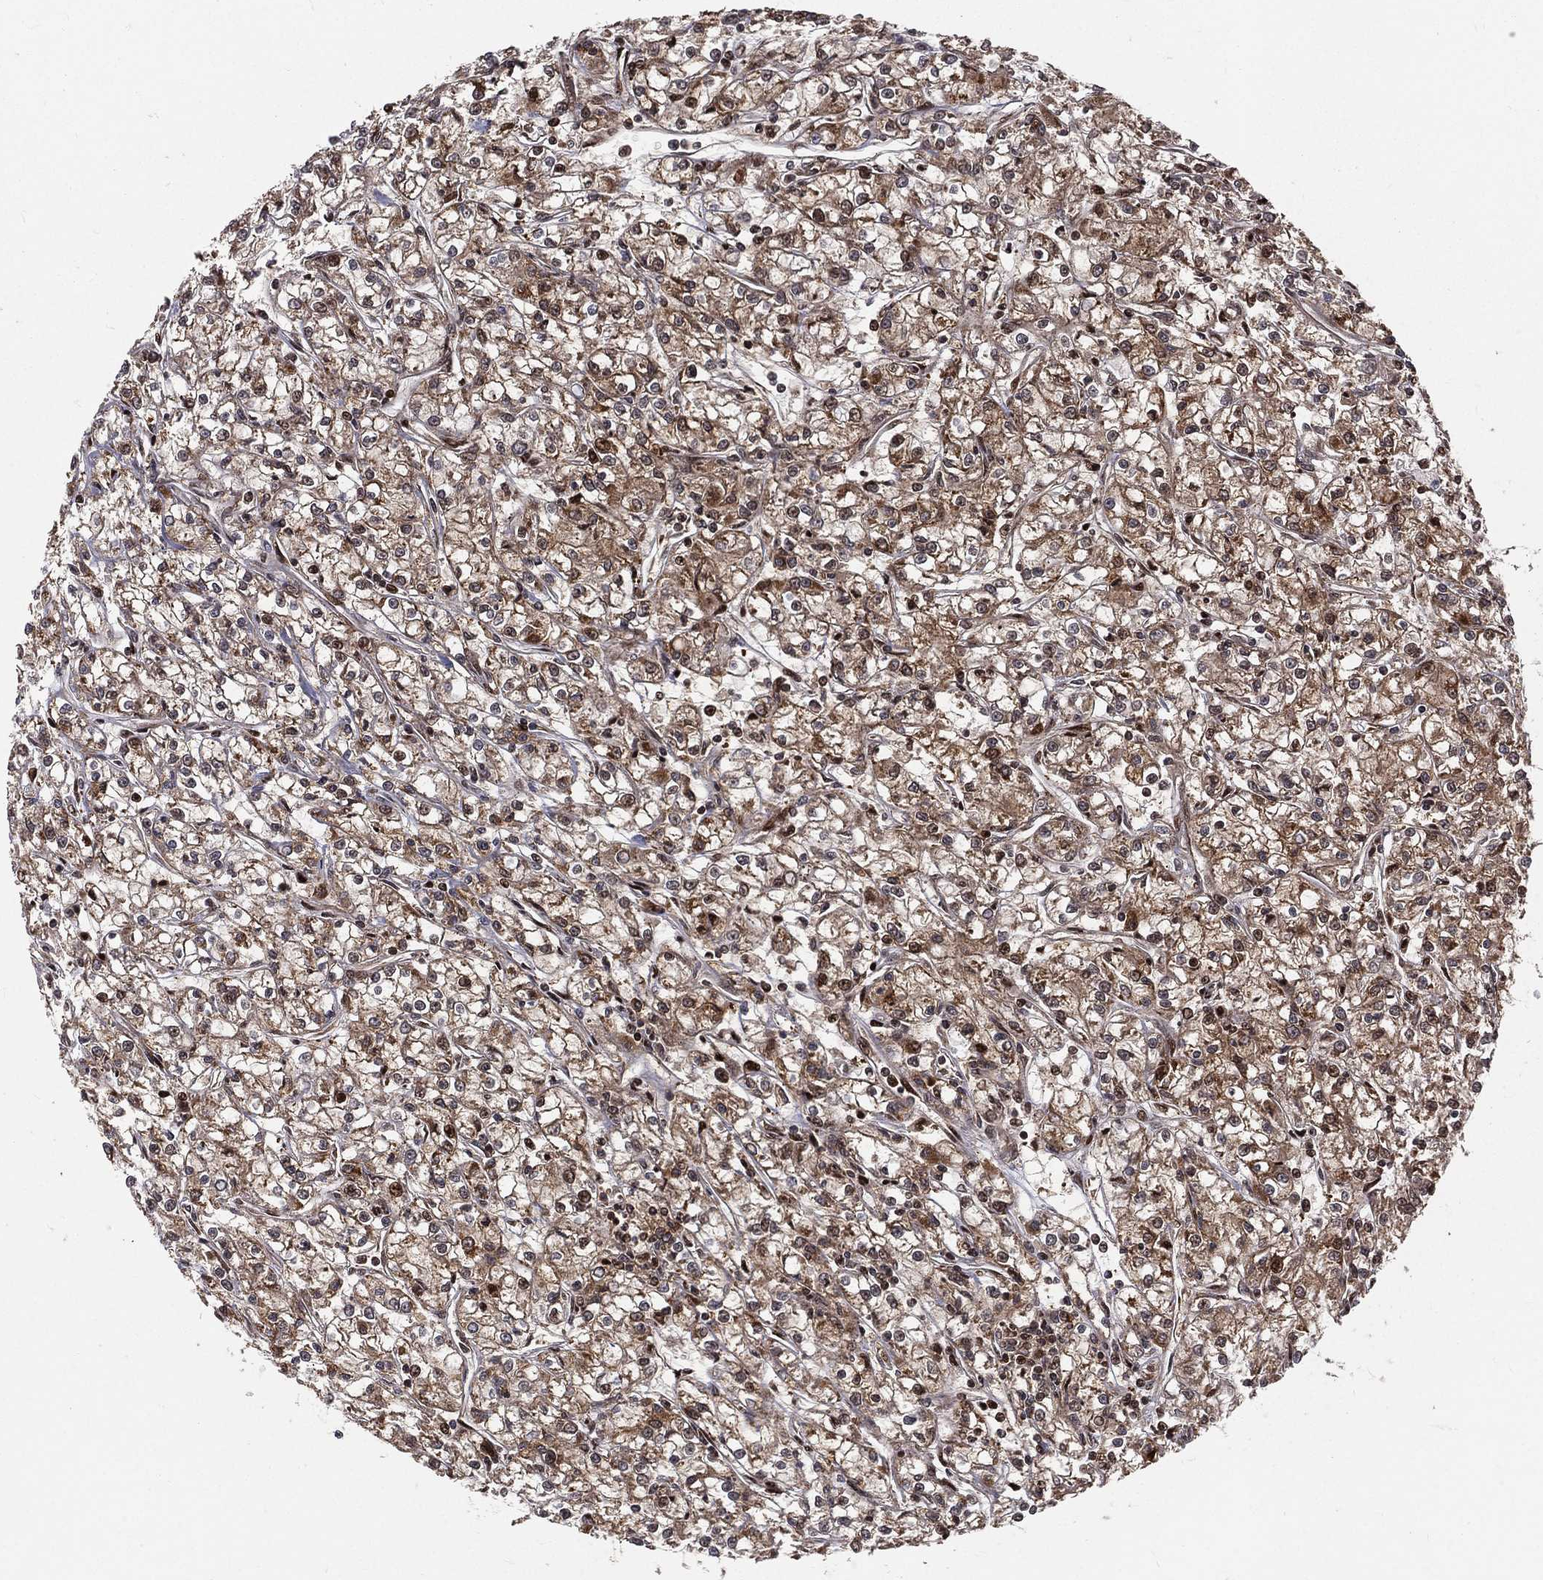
{"staining": {"intensity": "moderate", "quantity": ">75%", "location": "cytoplasmic/membranous"}, "tissue": "renal cancer", "cell_type": "Tumor cells", "image_type": "cancer", "snomed": [{"axis": "morphology", "description": "Adenocarcinoma, NOS"}, {"axis": "topography", "description": "Kidney"}], "caption": "Immunohistochemistry (DAB) staining of renal adenocarcinoma shows moderate cytoplasmic/membranous protein staining in approximately >75% of tumor cells.", "gene": "MDM2", "patient": {"sex": "female", "age": 59}}